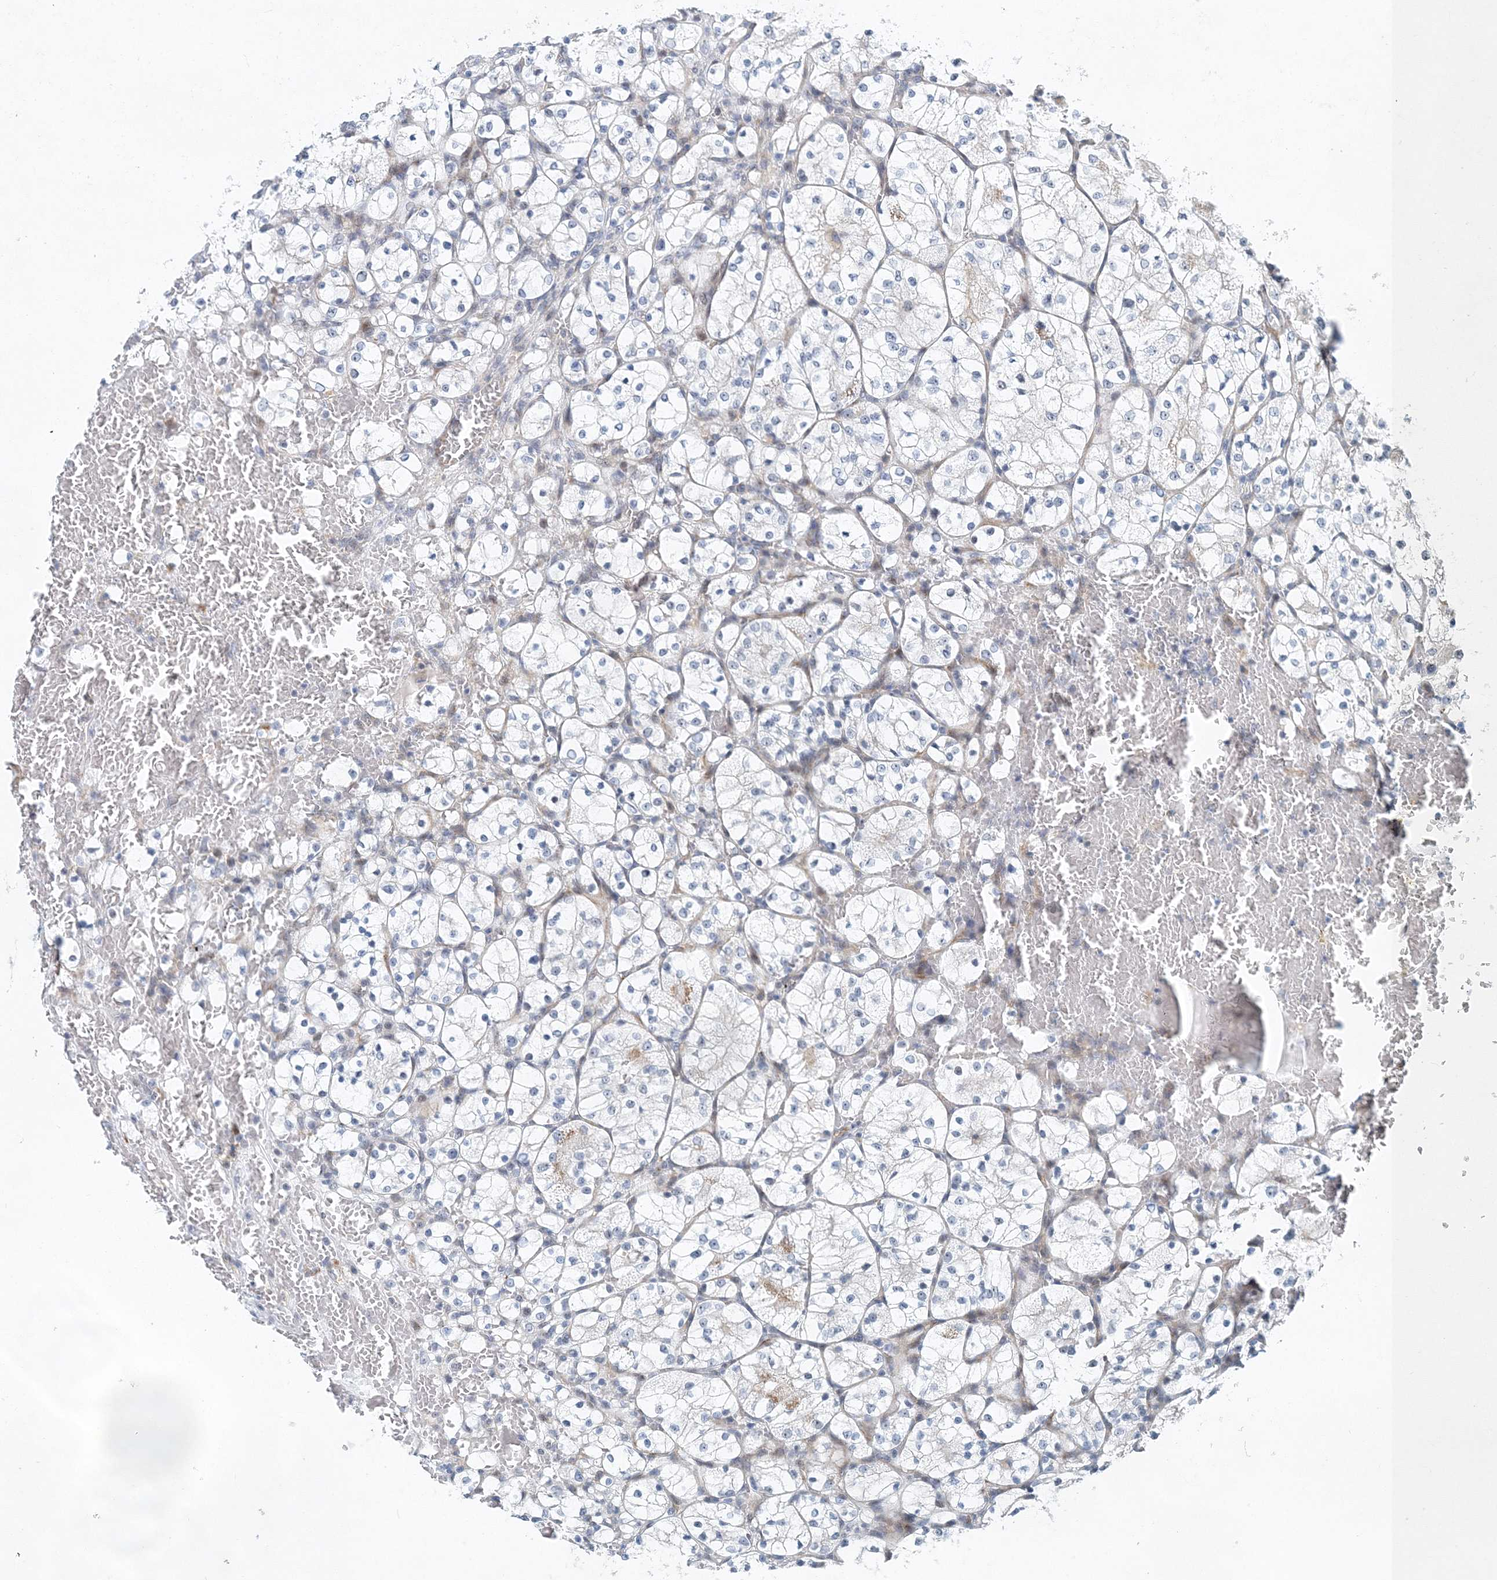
{"staining": {"intensity": "weak", "quantity": "<25%", "location": "cytoplasmic/membranous"}, "tissue": "renal cancer", "cell_type": "Tumor cells", "image_type": "cancer", "snomed": [{"axis": "morphology", "description": "Adenocarcinoma, NOS"}, {"axis": "topography", "description": "Kidney"}], "caption": "Immunohistochemical staining of adenocarcinoma (renal) reveals no significant positivity in tumor cells. Nuclei are stained in blue.", "gene": "UIMC1", "patient": {"sex": "female", "age": 69}}